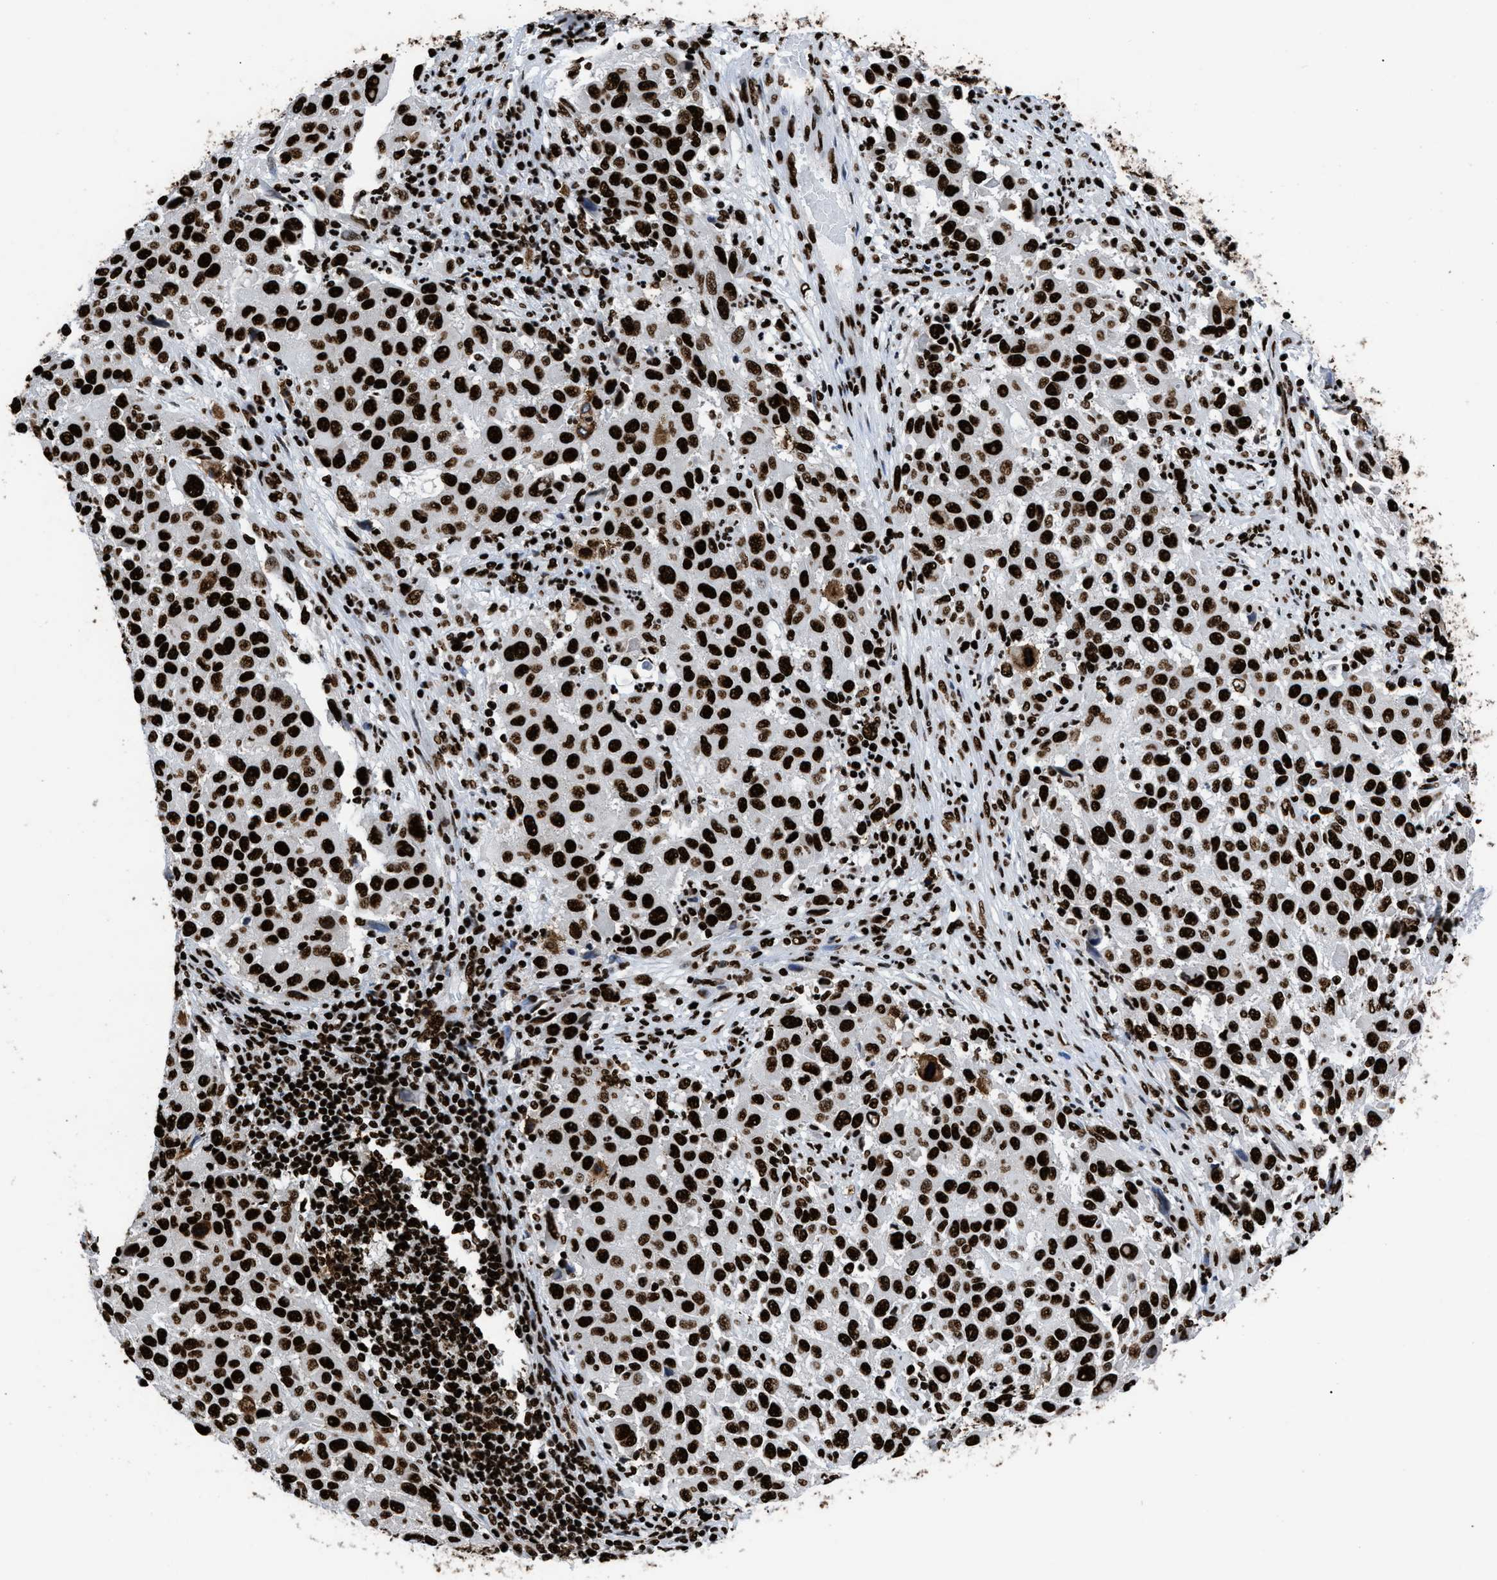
{"staining": {"intensity": "strong", "quantity": ">75%", "location": "nuclear"}, "tissue": "melanoma", "cell_type": "Tumor cells", "image_type": "cancer", "snomed": [{"axis": "morphology", "description": "Malignant melanoma, Metastatic site"}, {"axis": "topography", "description": "Lymph node"}], "caption": "Melanoma was stained to show a protein in brown. There is high levels of strong nuclear positivity in about >75% of tumor cells. The staining is performed using DAB (3,3'-diaminobenzidine) brown chromogen to label protein expression. The nuclei are counter-stained blue using hematoxylin.", "gene": "HNRNPM", "patient": {"sex": "male", "age": 61}}